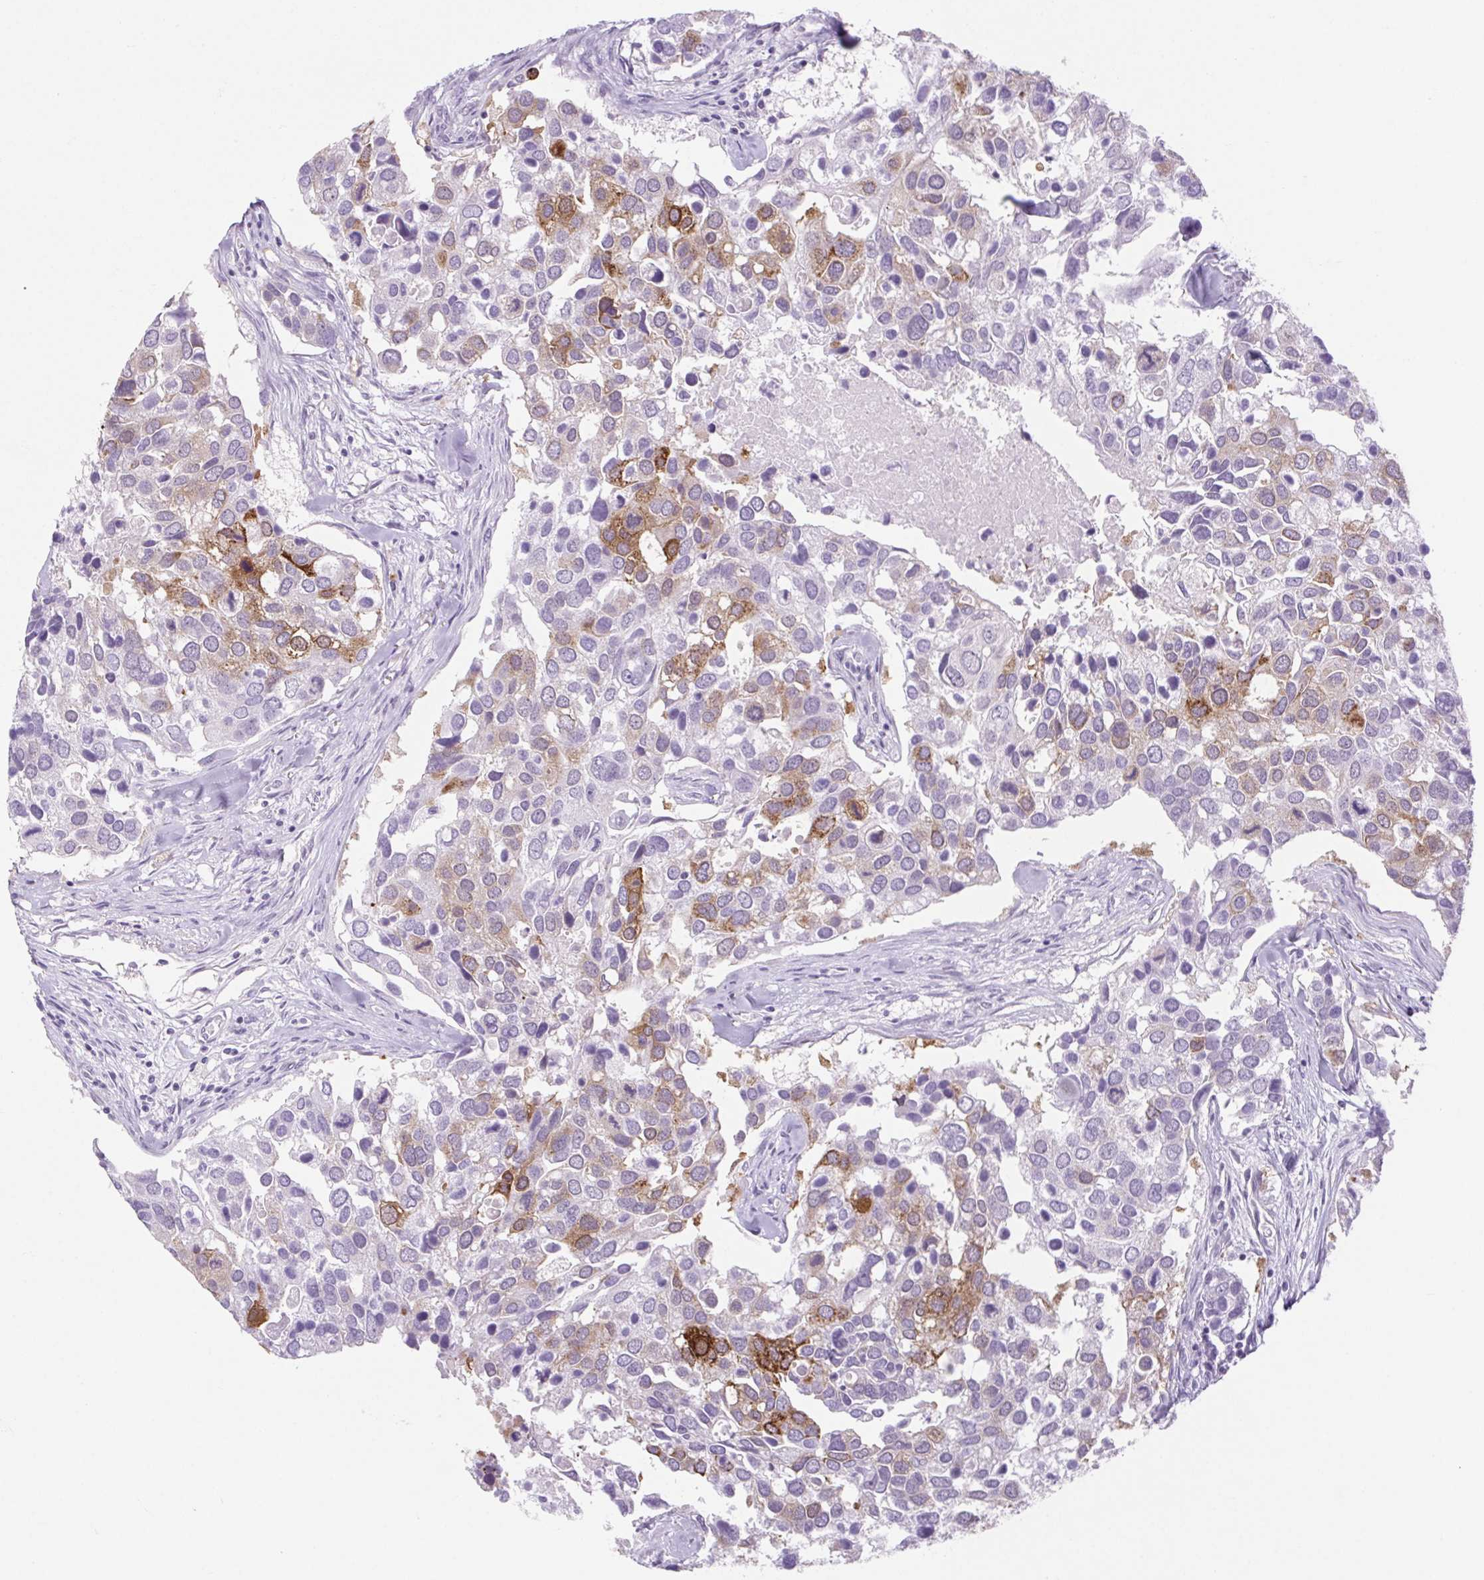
{"staining": {"intensity": "moderate", "quantity": "<25%", "location": "cytoplasmic/membranous"}, "tissue": "breast cancer", "cell_type": "Tumor cells", "image_type": "cancer", "snomed": [{"axis": "morphology", "description": "Duct carcinoma"}, {"axis": "topography", "description": "Breast"}], "caption": "IHC photomicrograph of neoplastic tissue: human breast invasive ductal carcinoma stained using immunohistochemistry (IHC) demonstrates low levels of moderate protein expression localized specifically in the cytoplasmic/membranous of tumor cells, appearing as a cytoplasmic/membranous brown color.", "gene": "BCAS1", "patient": {"sex": "female", "age": 83}}